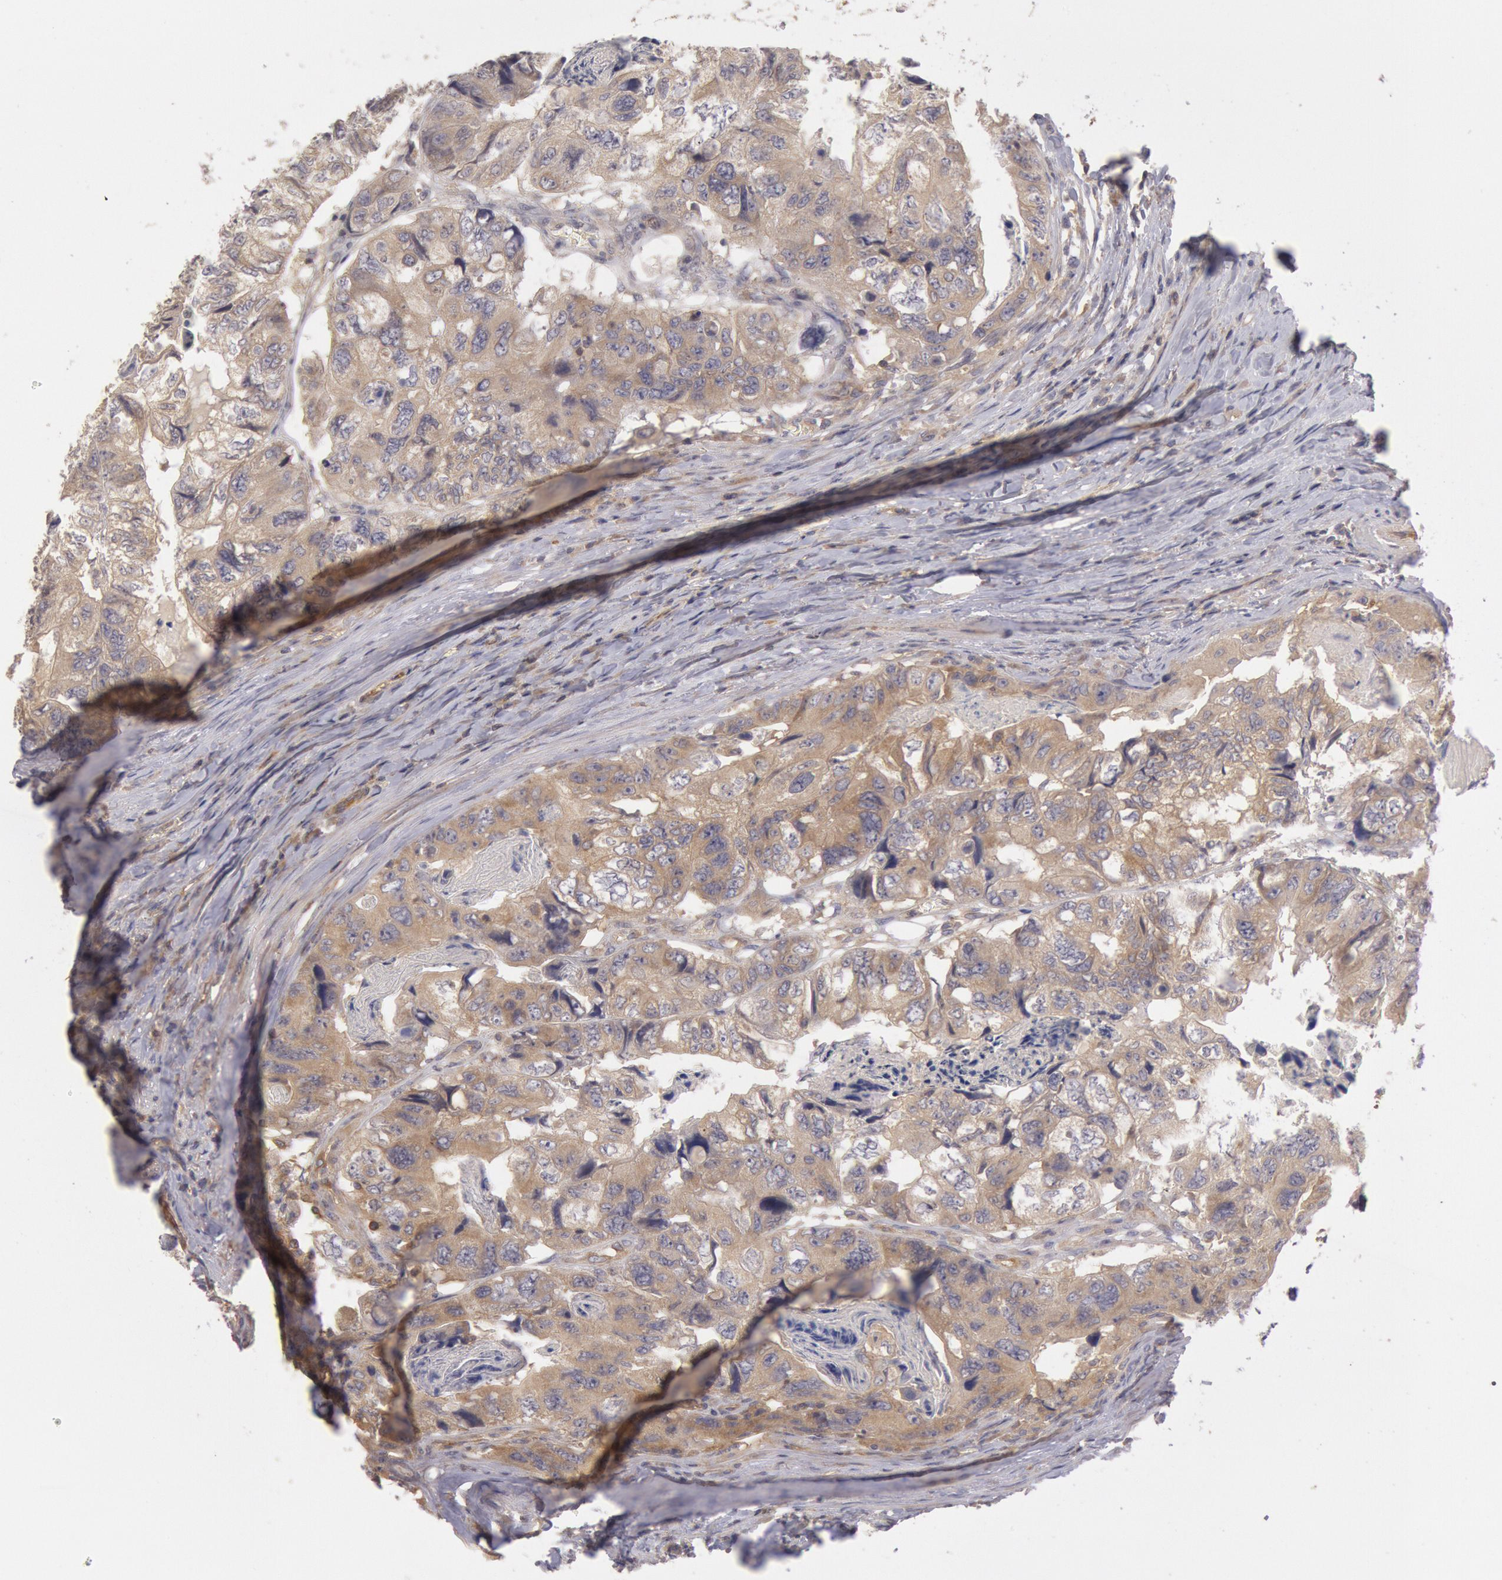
{"staining": {"intensity": "weak", "quantity": ">75%", "location": "cytoplasmic/membranous"}, "tissue": "colorectal cancer", "cell_type": "Tumor cells", "image_type": "cancer", "snomed": [{"axis": "morphology", "description": "Adenocarcinoma, NOS"}, {"axis": "topography", "description": "Rectum"}], "caption": "Immunohistochemical staining of human colorectal cancer demonstrates low levels of weak cytoplasmic/membranous protein positivity in about >75% of tumor cells. (Stains: DAB in brown, nuclei in blue, Microscopy: brightfield microscopy at high magnification).", "gene": "PIK3R1", "patient": {"sex": "female", "age": 82}}